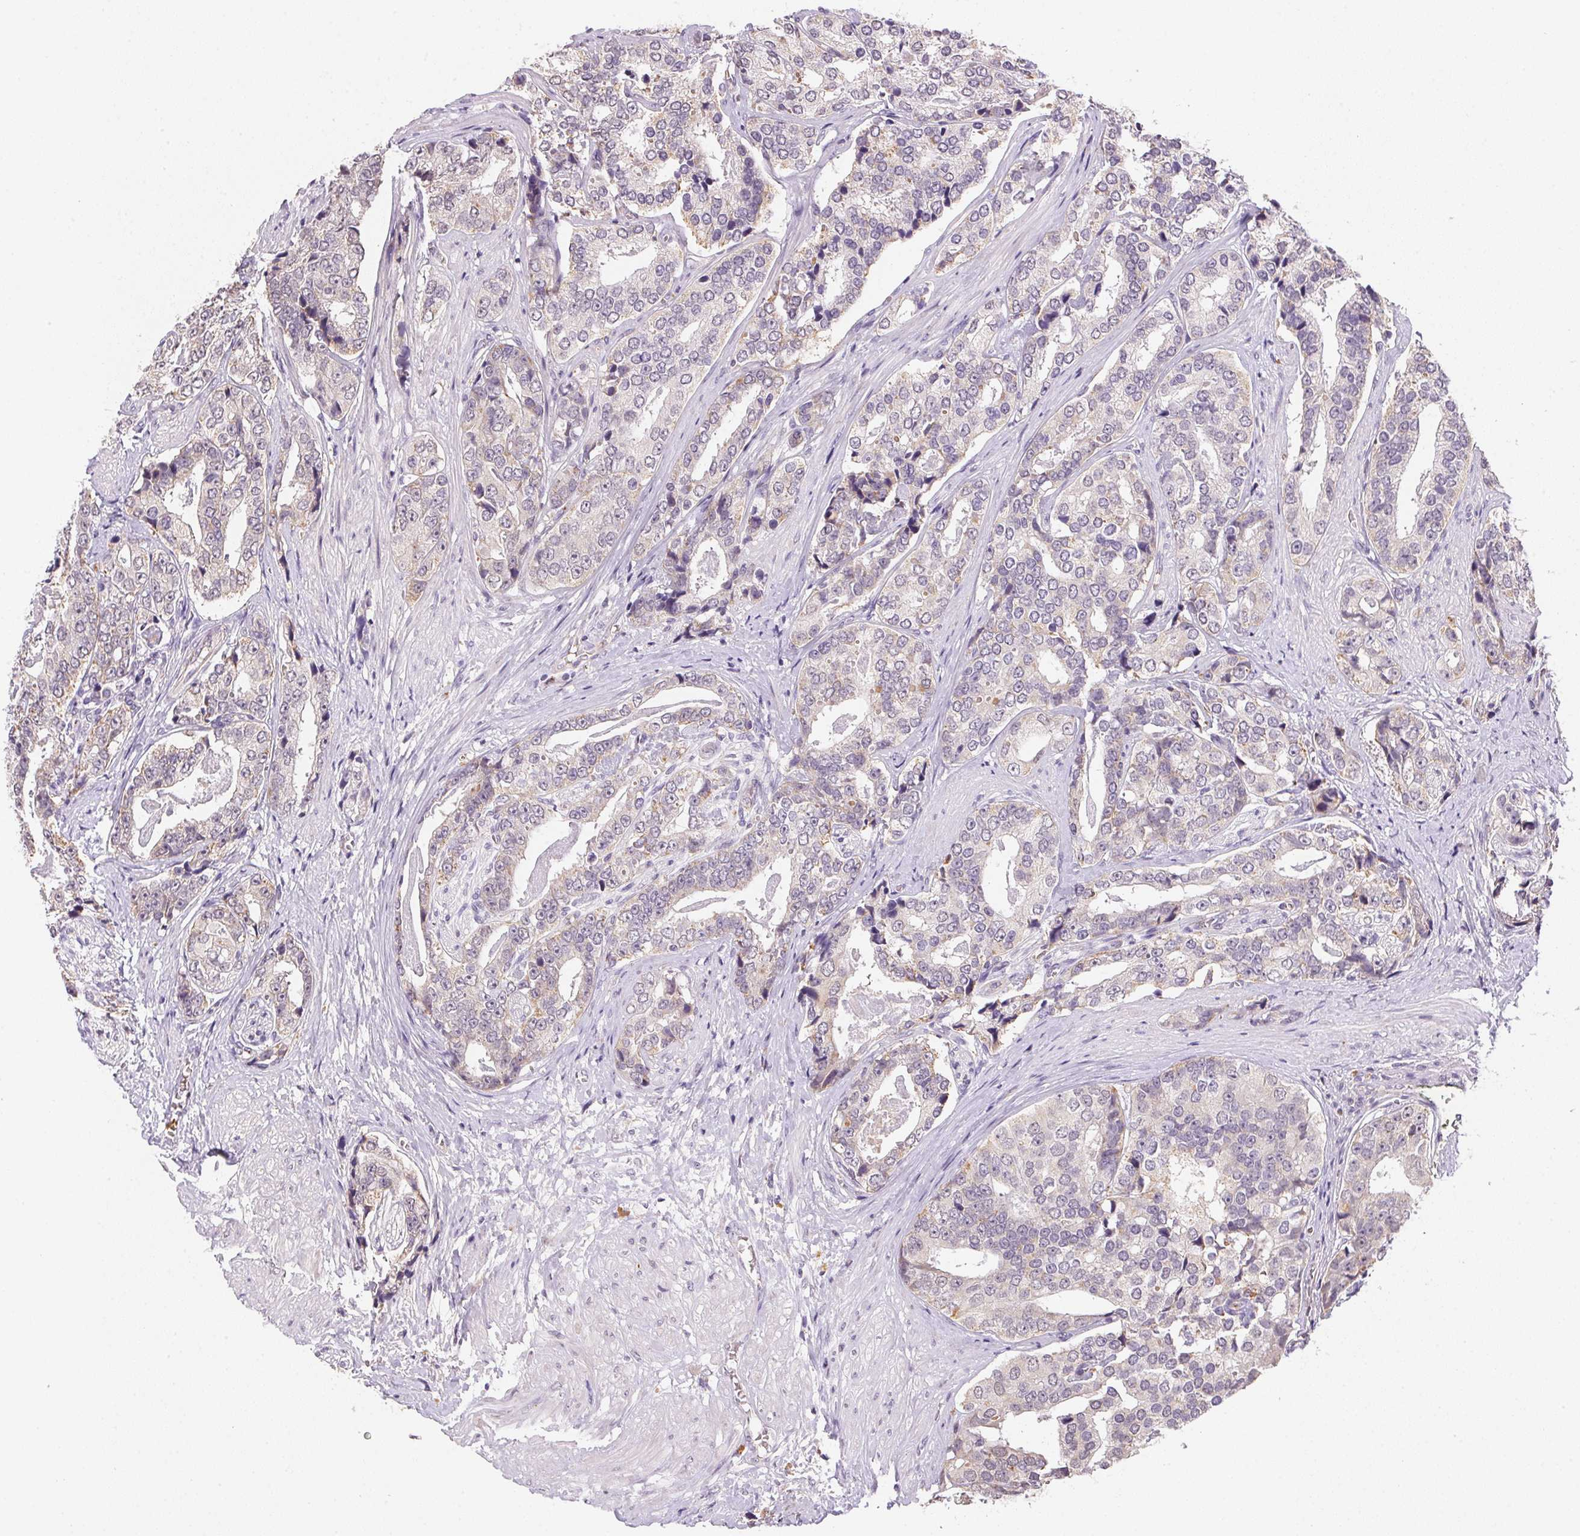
{"staining": {"intensity": "negative", "quantity": "none", "location": "none"}, "tissue": "prostate cancer", "cell_type": "Tumor cells", "image_type": "cancer", "snomed": [{"axis": "morphology", "description": "Adenocarcinoma, High grade"}, {"axis": "topography", "description": "Prostate"}], "caption": "High magnification brightfield microscopy of prostate adenocarcinoma (high-grade) stained with DAB (3,3'-diaminobenzidine) (brown) and counterstained with hematoxylin (blue): tumor cells show no significant positivity.", "gene": "METTL13", "patient": {"sex": "male", "age": 71}}